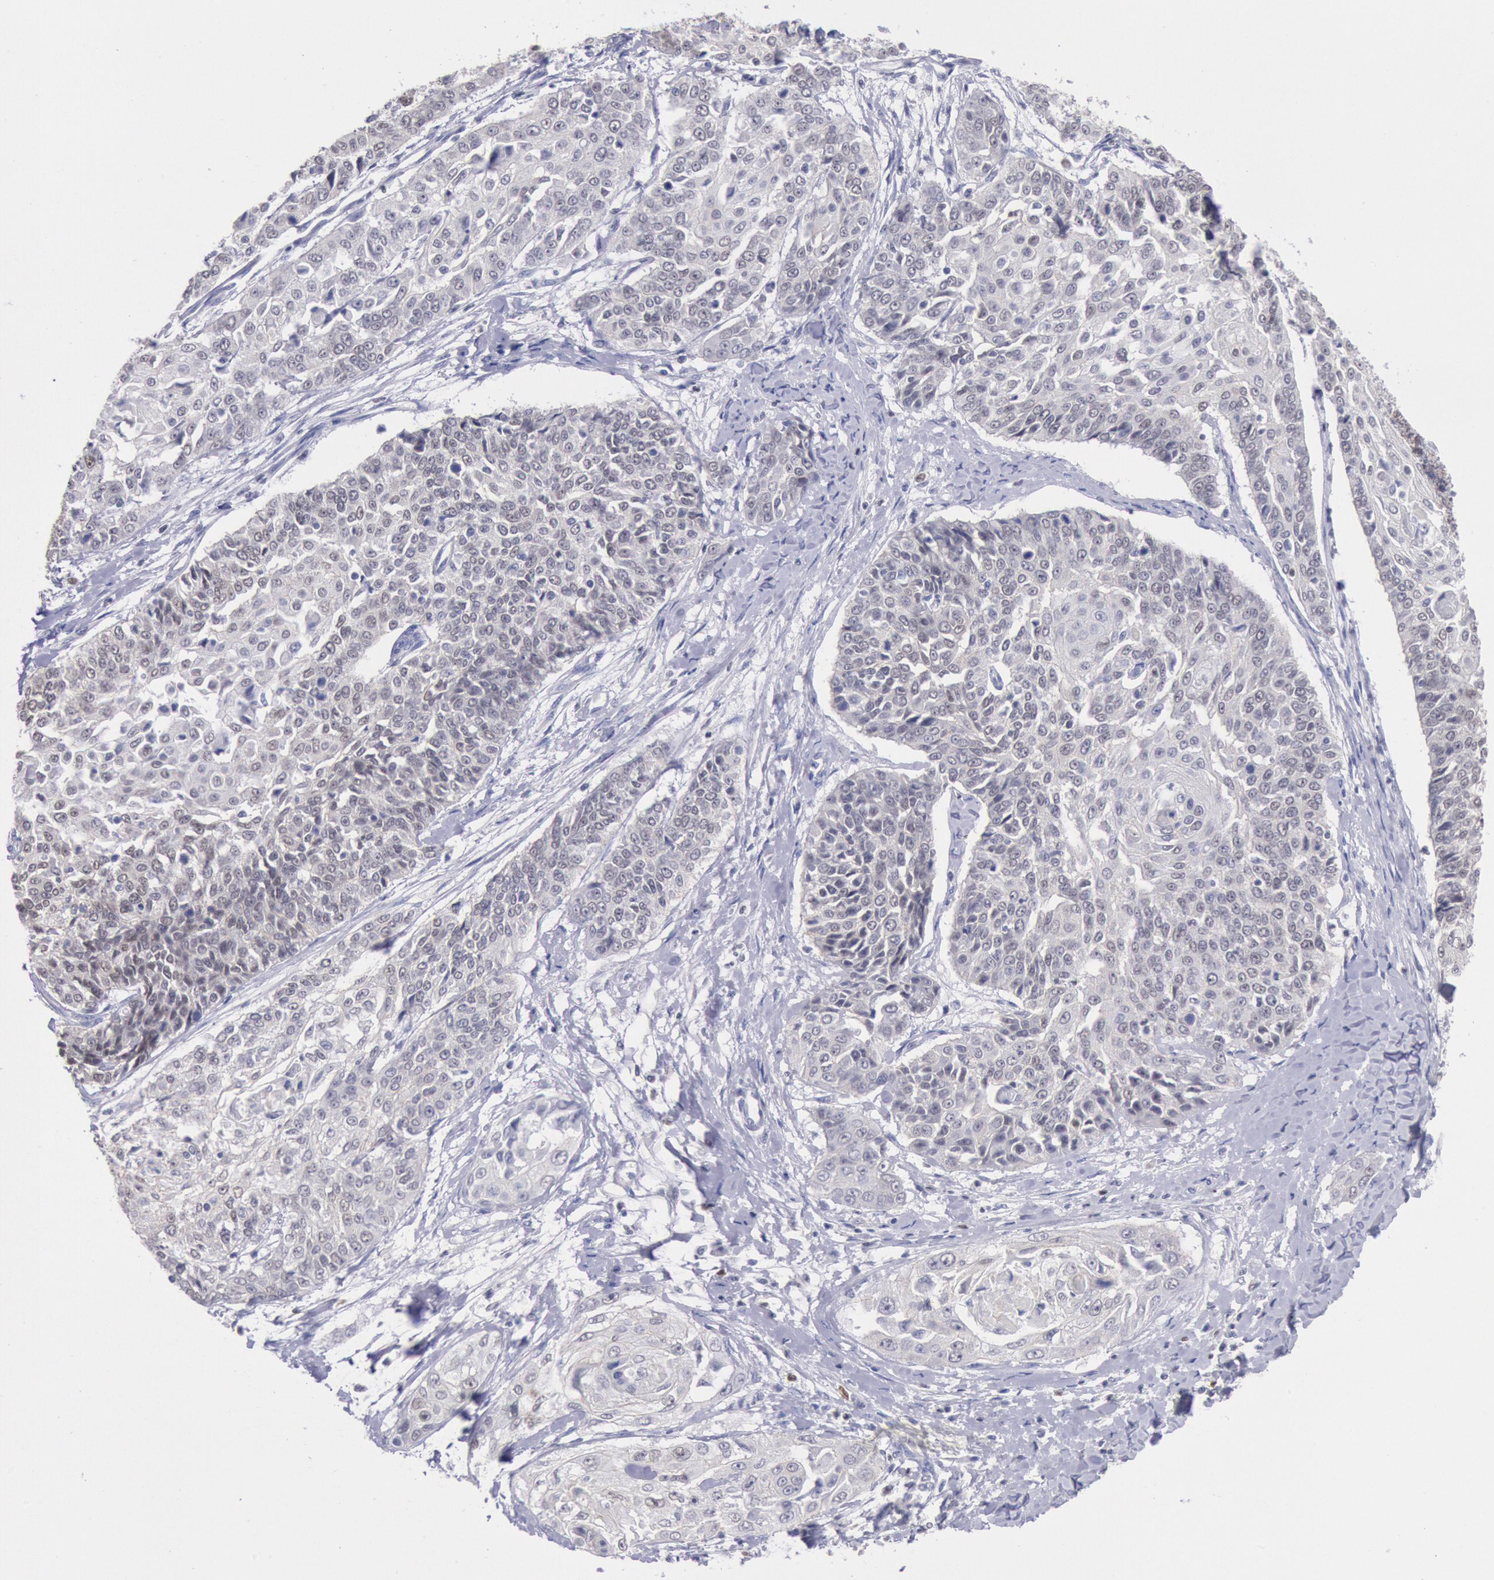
{"staining": {"intensity": "negative", "quantity": "none", "location": "none"}, "tissue": "cervical cancer", "cell_type": "Tumor cells", "image_type": "cancer", "snomed": [{"axis": "morphology", "description": "Squamous cell carcinoma, NOS"}, {"axis": "topography", "description": "Cervix"}], "caption": "High power microscopy photomicrograph of an immunohistochemistry (IHC) micrograph of cervical squamous cell carcinoma, revealing no significant positivity in tumor cells. The staining was performed using DAB to visualize the protein expression in brown, while the nuclei were stained in blue with hematoxylin (Magnification: 20x).", "gene": "RPS6KA5", "patient": {"sex": "female", "age": 64}}